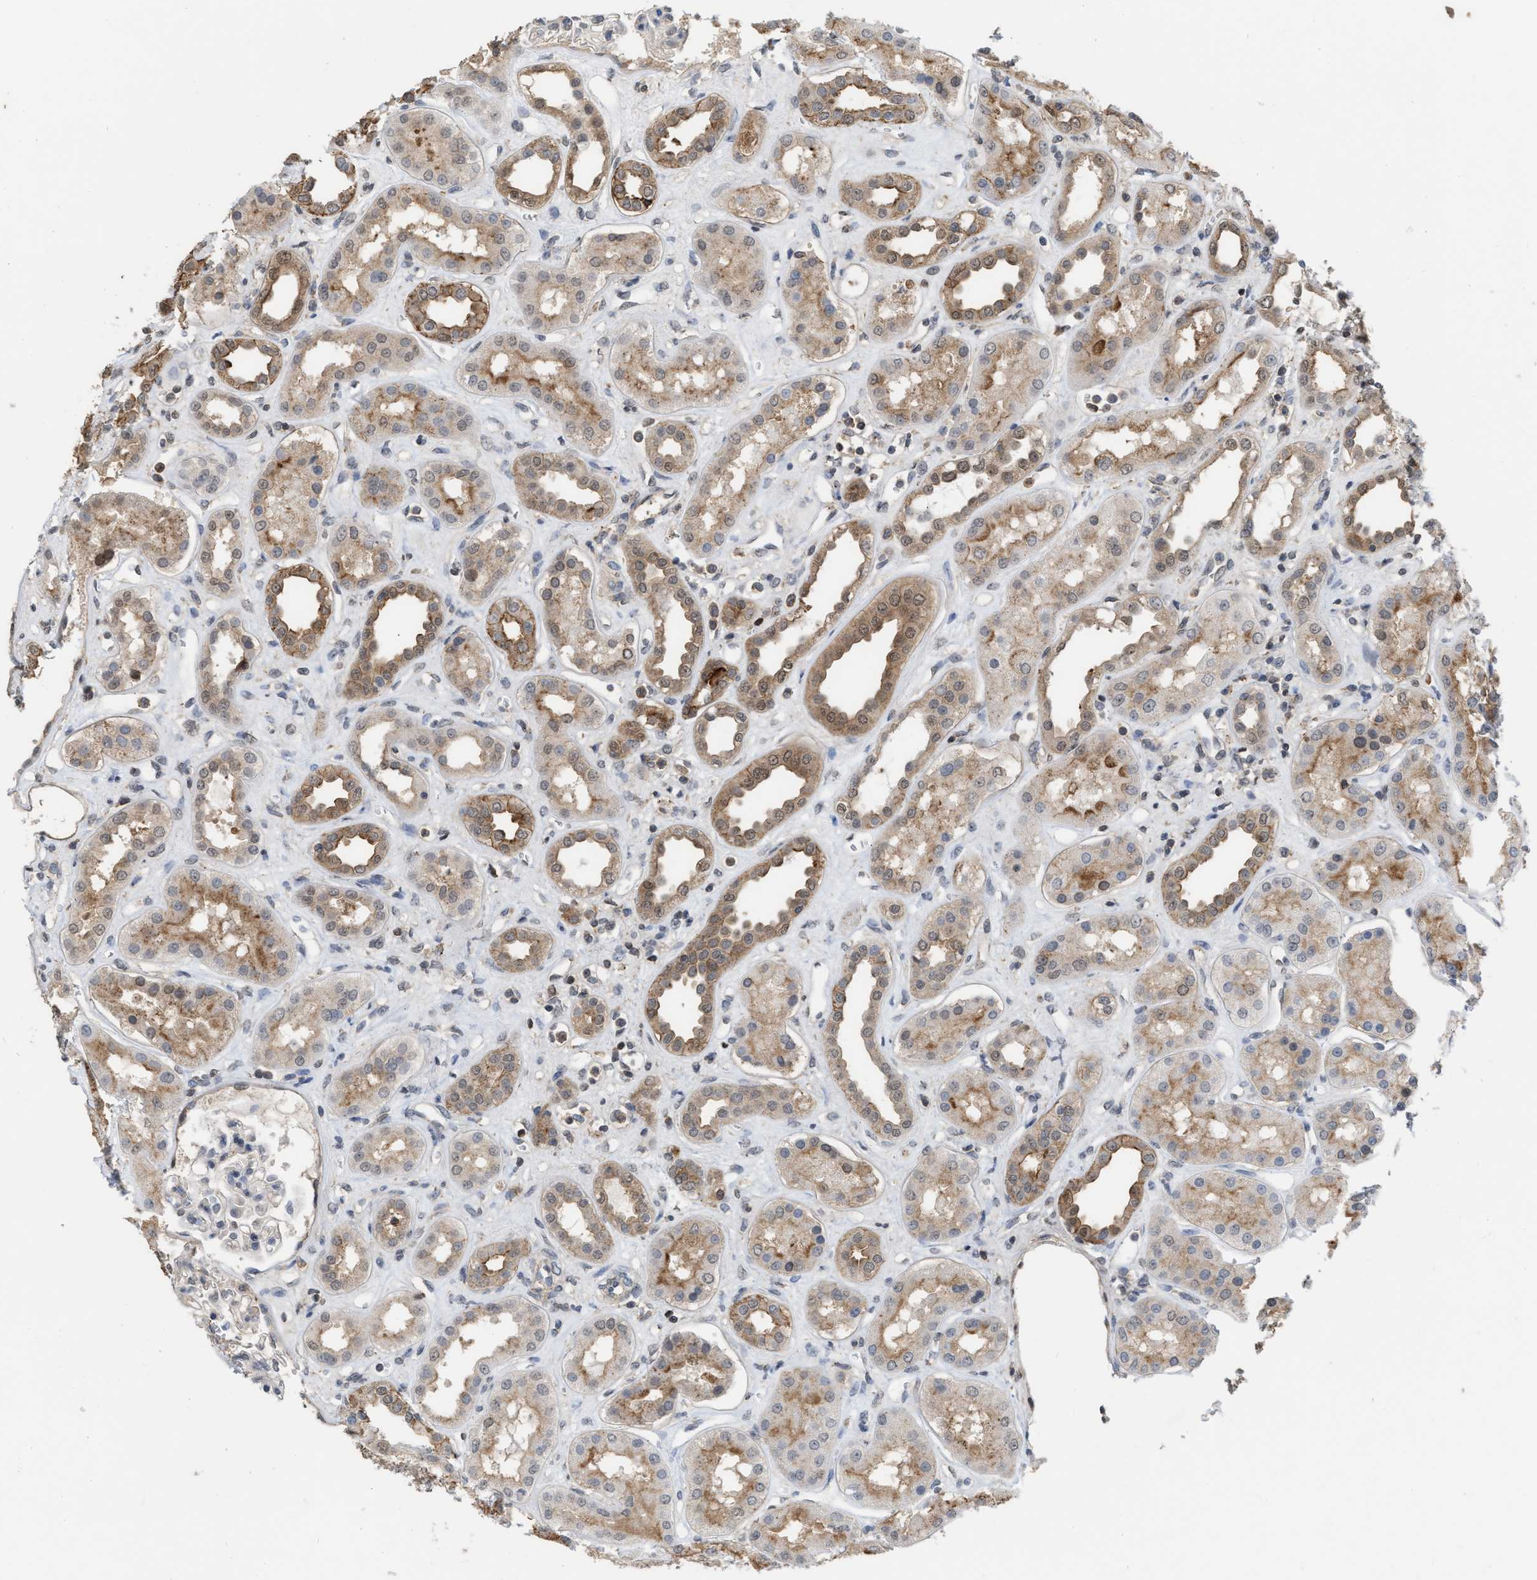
{"staining": {"intensity": "negative", "quantity": "none", "location": "none"}, "tissue": "kidney", "cell_type": "Cells in glomeruli", "image_type": "normal", "snomed": [{"axis": "morphology", "description": "Normal tissue, NOS"}, {"axis": "topography", "description": "Kidney"}], "caption": "A micrograph of kidney stained for a protein shows no brown staining in cells in glomeruli.", "gene": "BAIAP2L1", "patient": {"sex": "male", "age": 59}}